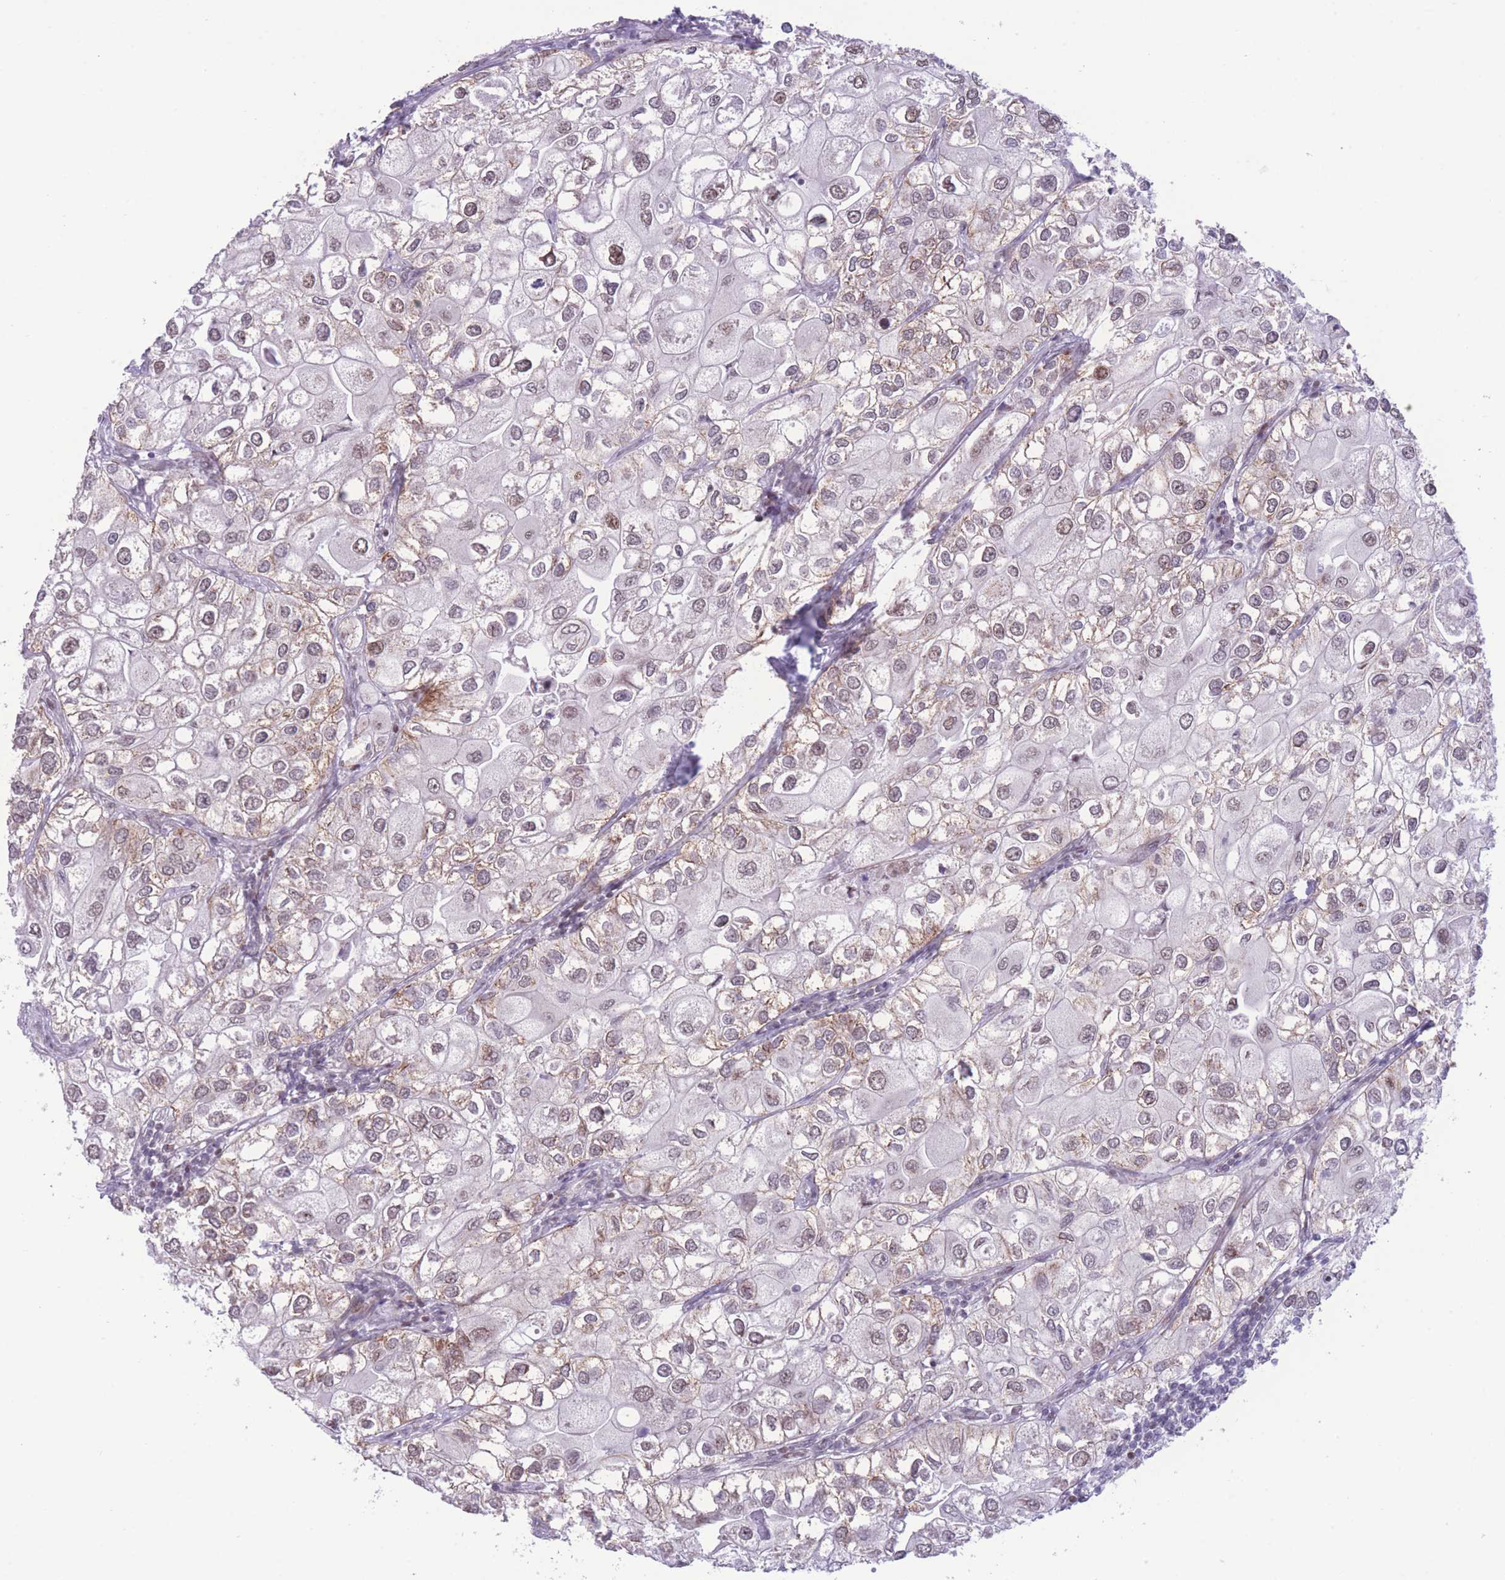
{"staining": {"intensity": "weak", "quantity": "25%-75%", "location": "nuclear"}, "tissue": "urothelial cancer", "cell_type": "Tumor cells", "image_type": "cancer", "snomed": [{"axis": "morphology", "description": "Urothelial carcinoma, High grade"}, {"axis": "topography", "description": "Urinary bladder"}], "caption": "An immunohistochemistry image of neoplastic tissue is shown. Protein staining in brown highlights weak nuclear positivity in urothelial cancer within tumor cells.", "gene": "PCIF1", "patient": {"sex": "male", "age": 64}}